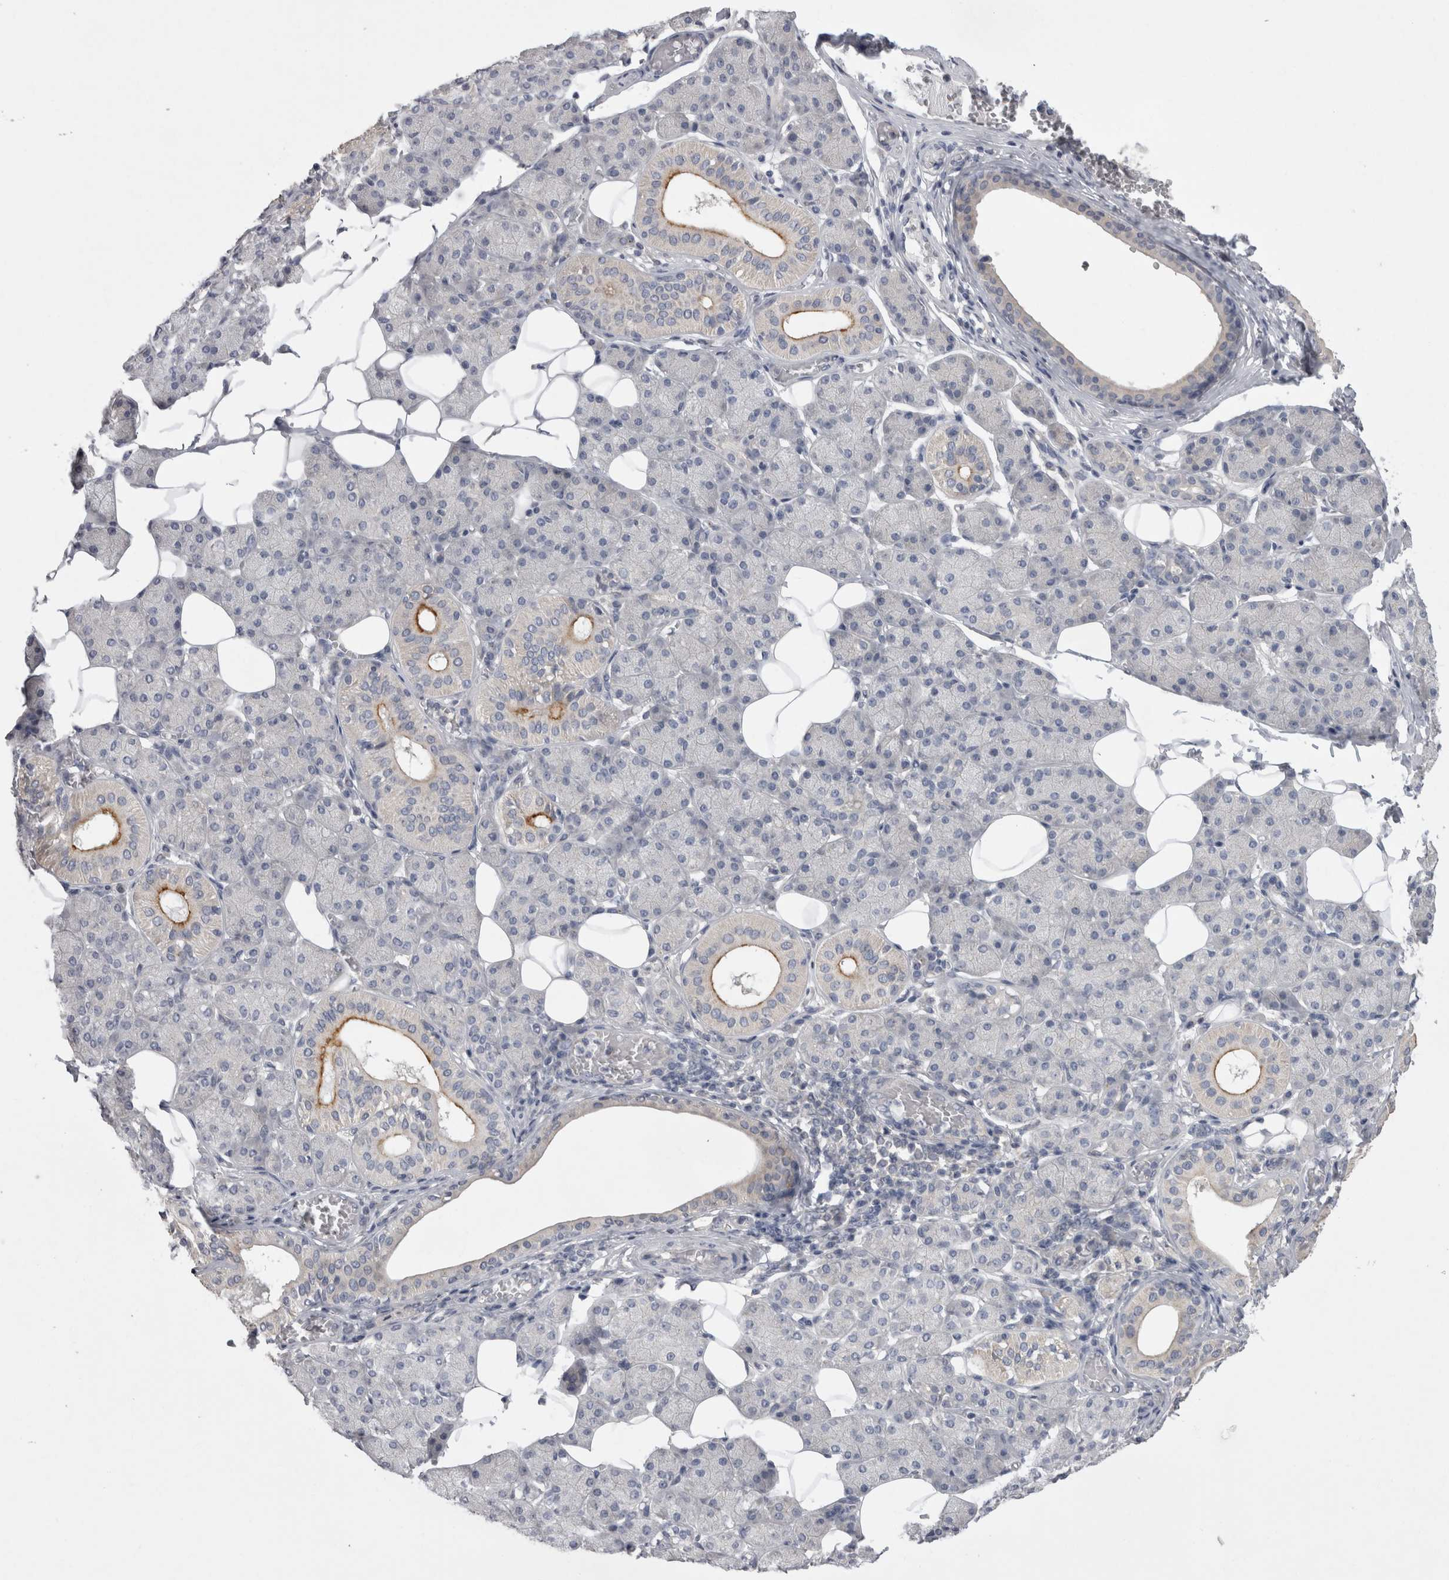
{"staining": {"intensity": "moderate", "quantity": "<25%", "location": "cytoplasmic/membranous"}, "tissue": "salivary gland", "cell_type": "Glandular cells", "image_type": "normal", "snomed": [{"axis": "morphology", "description": "Normal tissue, NOS"}, {"axis": "topography", "description": "Salivary gland"}], "caption": "Immunohistochemistry (DAB) staining of unremarkable salivary gland demonstrates moderate cytoplasmic/membranous protein positivity in approximately <25% of glandular cells.", "gene": "LRRC40", "patient": {"sex": "female", "age": 33}}